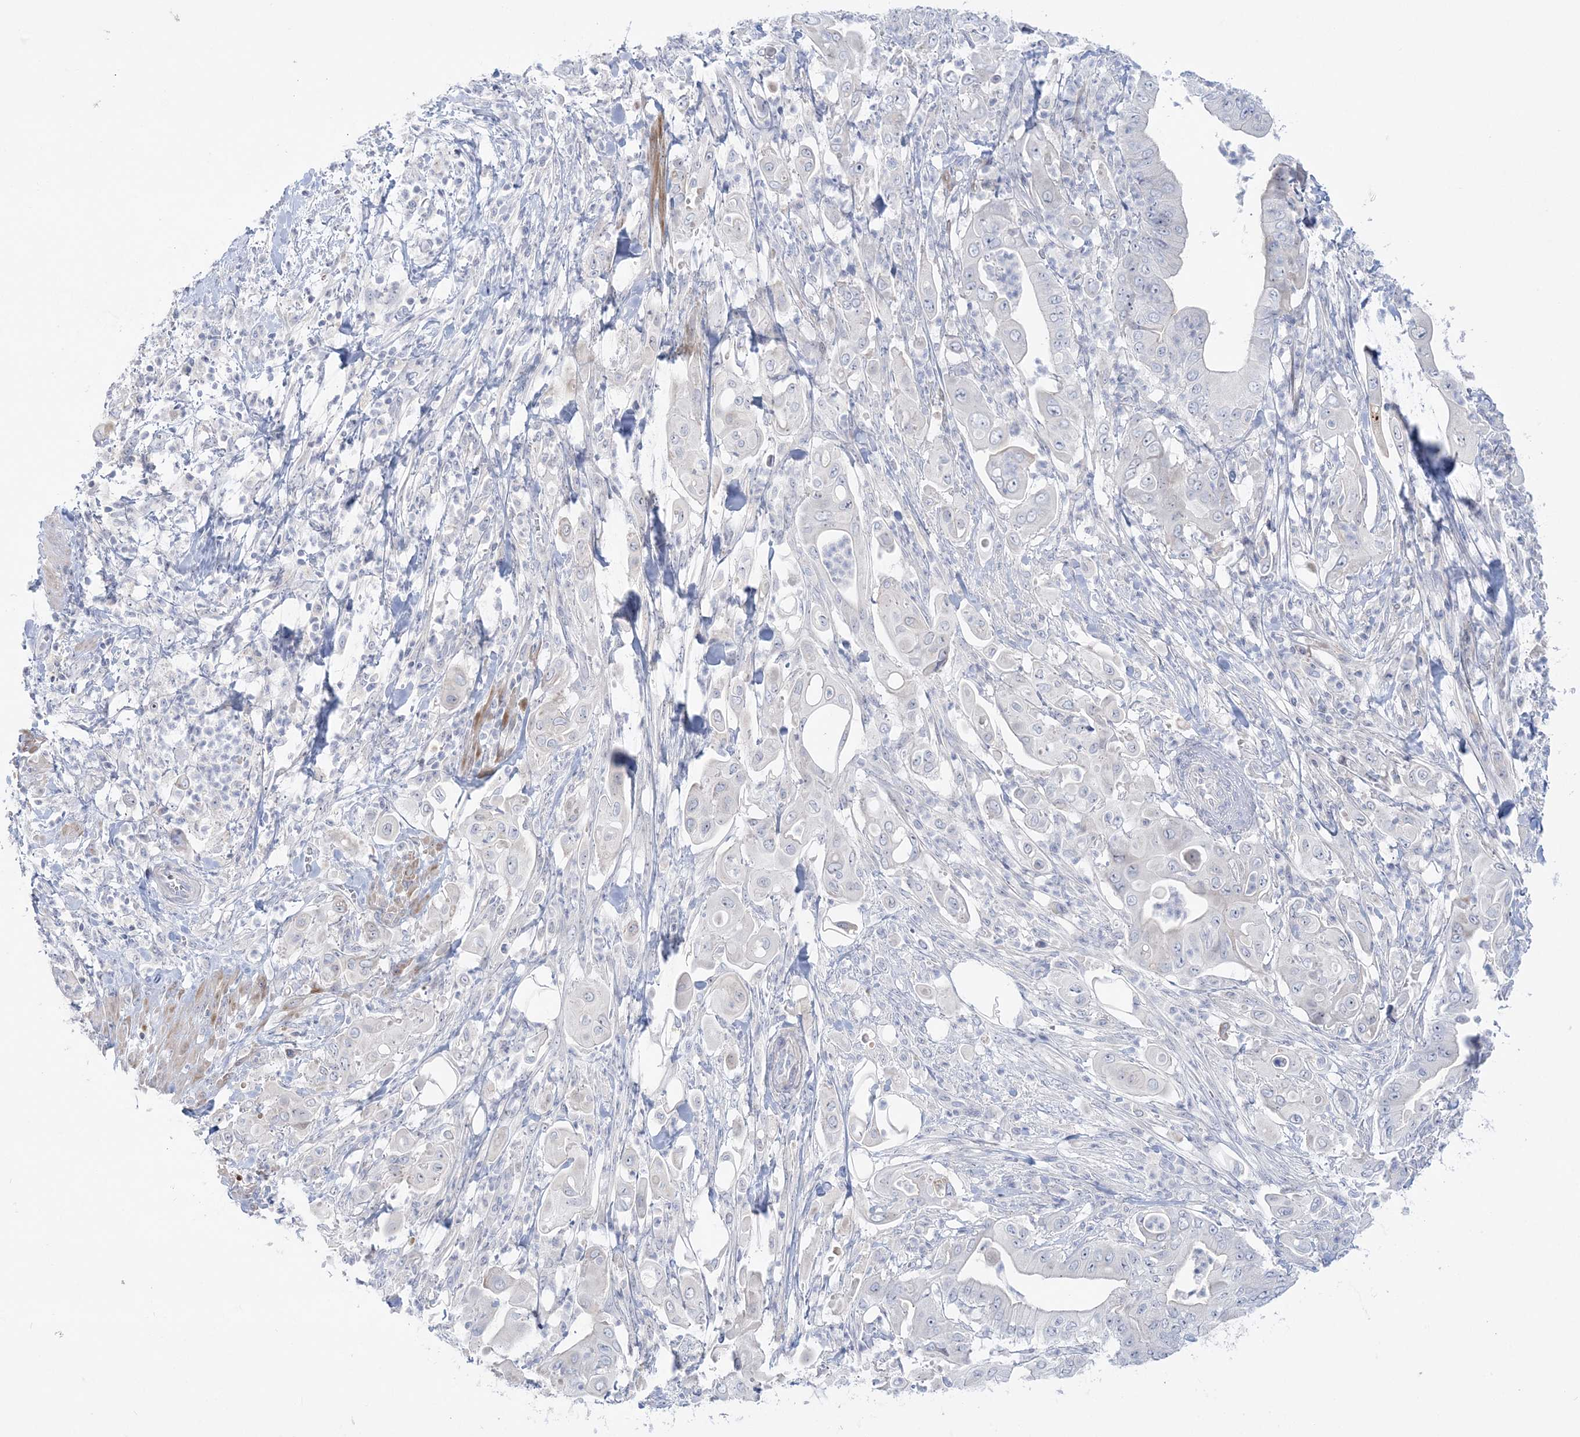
{"staining": {"intensity": "negative", "quantity": "none", "location": "none"}, "tissue": "pancreatic cancer", "cell_type": "Tumor cells", "image_type": "cancer", "snomed": [{"axis": "morphology", "description": "Adenocarcinoma, NOS"}, {"axis": "topography", "description": "Pancreas"}], "caption": "Tumor cells show no significant protein positivity in adenocarcinoma (pancreatic). (DAB immunohistochemistry with hematoxylin counter stain).", "gene": "SH3BP4", "patient": {"sex": "female", "age": 77}}